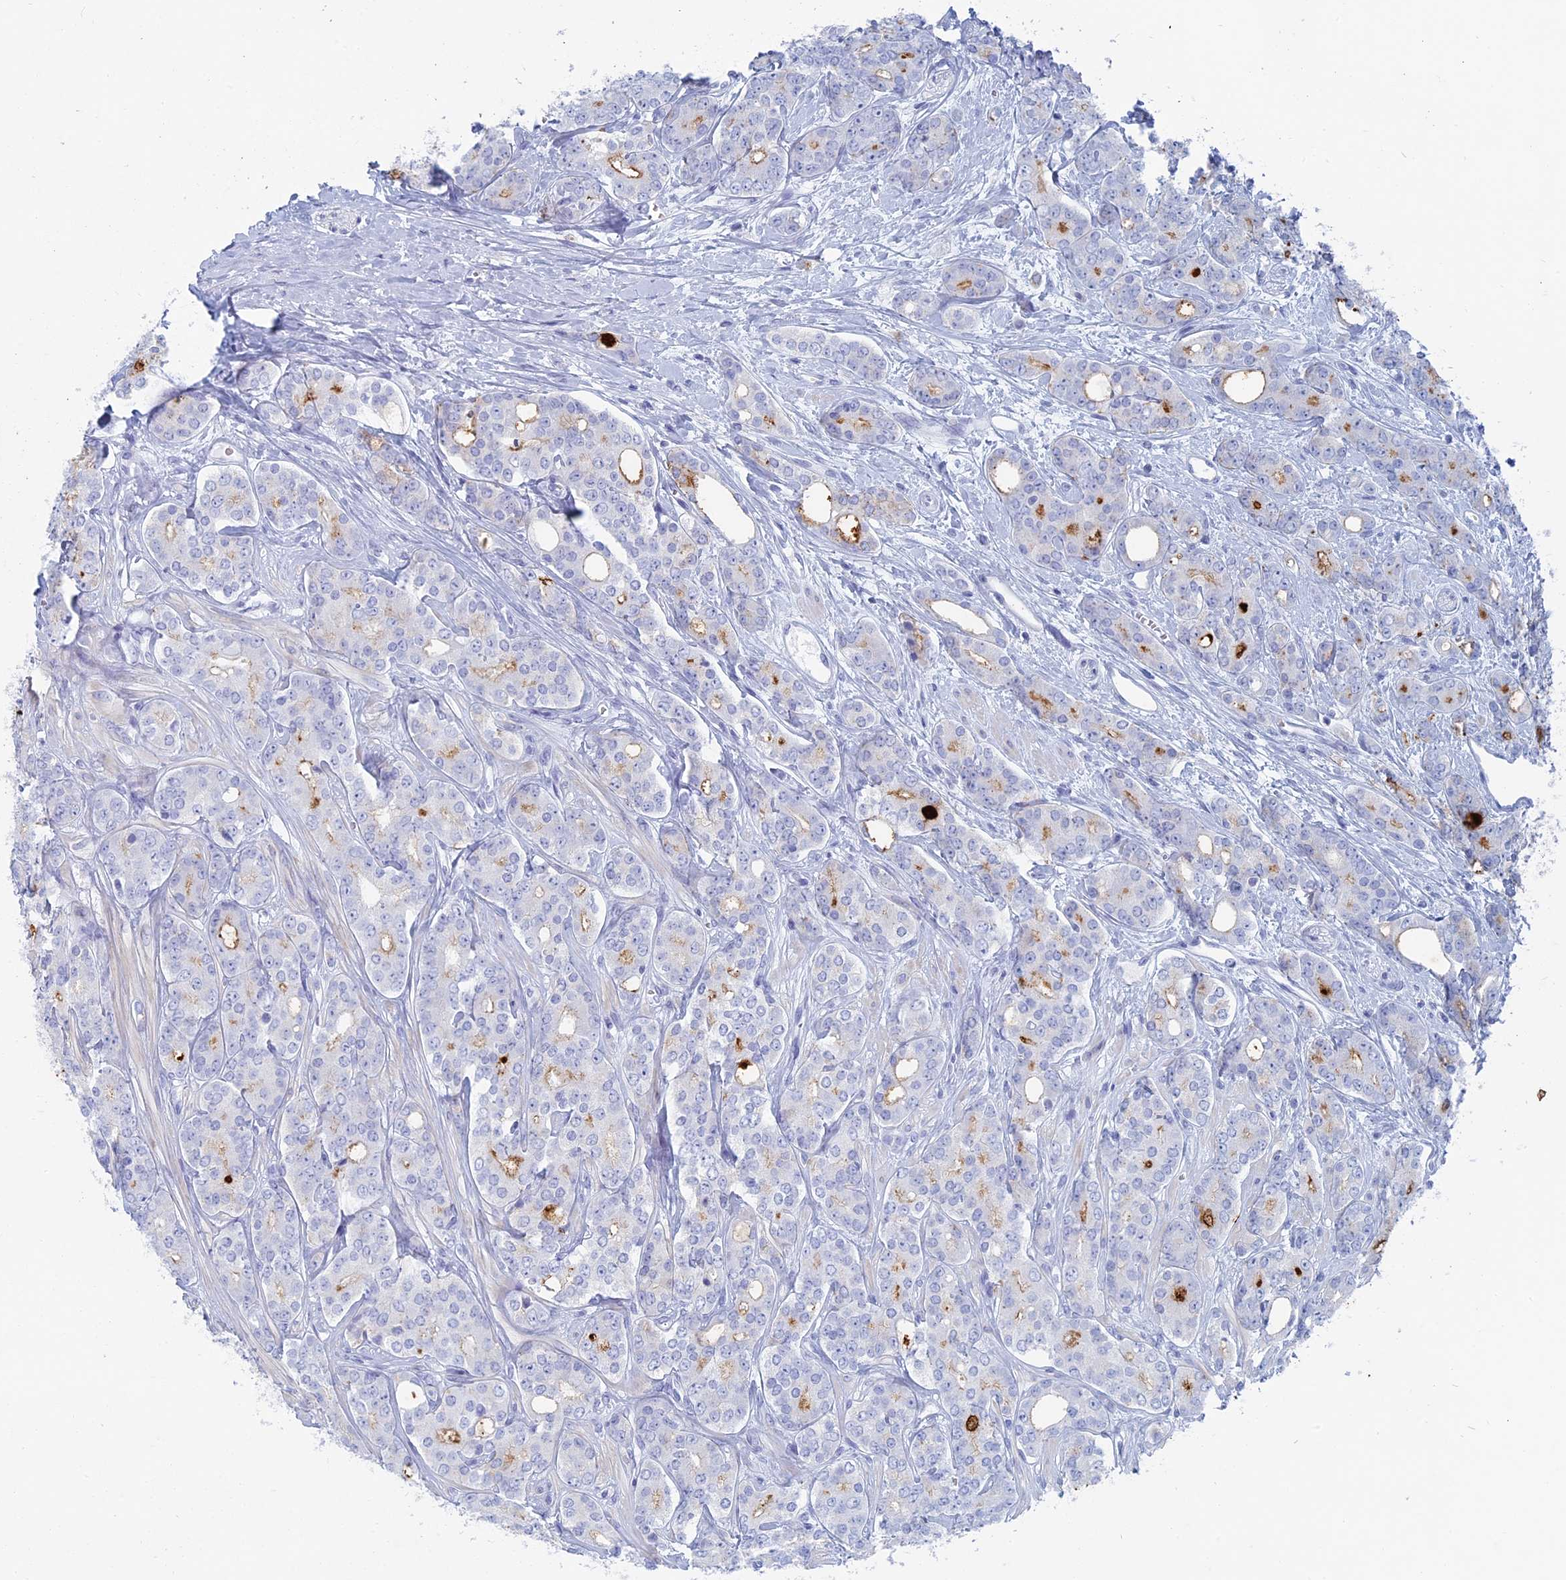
{"staining": {"intensity": "moderate", "quantity": "<25%", "location": "cytoplasmic/membranous"}, "tissue": "prostate cancer", "cell_type": "Tumor cells", "image_type": "cancer", "snomed": [{"axis": "morphology", "description": "Adenocarcinoma, High grade"}, {"axis": "topography", "description": "Prostate"}], "caption": "Immunohistochemical staining of adenocarcinoma (high-grade) (prostate) displays moderate cytoplasmic/membranous protein staining in approximately <25% of tumor cells.", "gene": "ALMS1", "patient": {"sex": "male", "age": 62}}